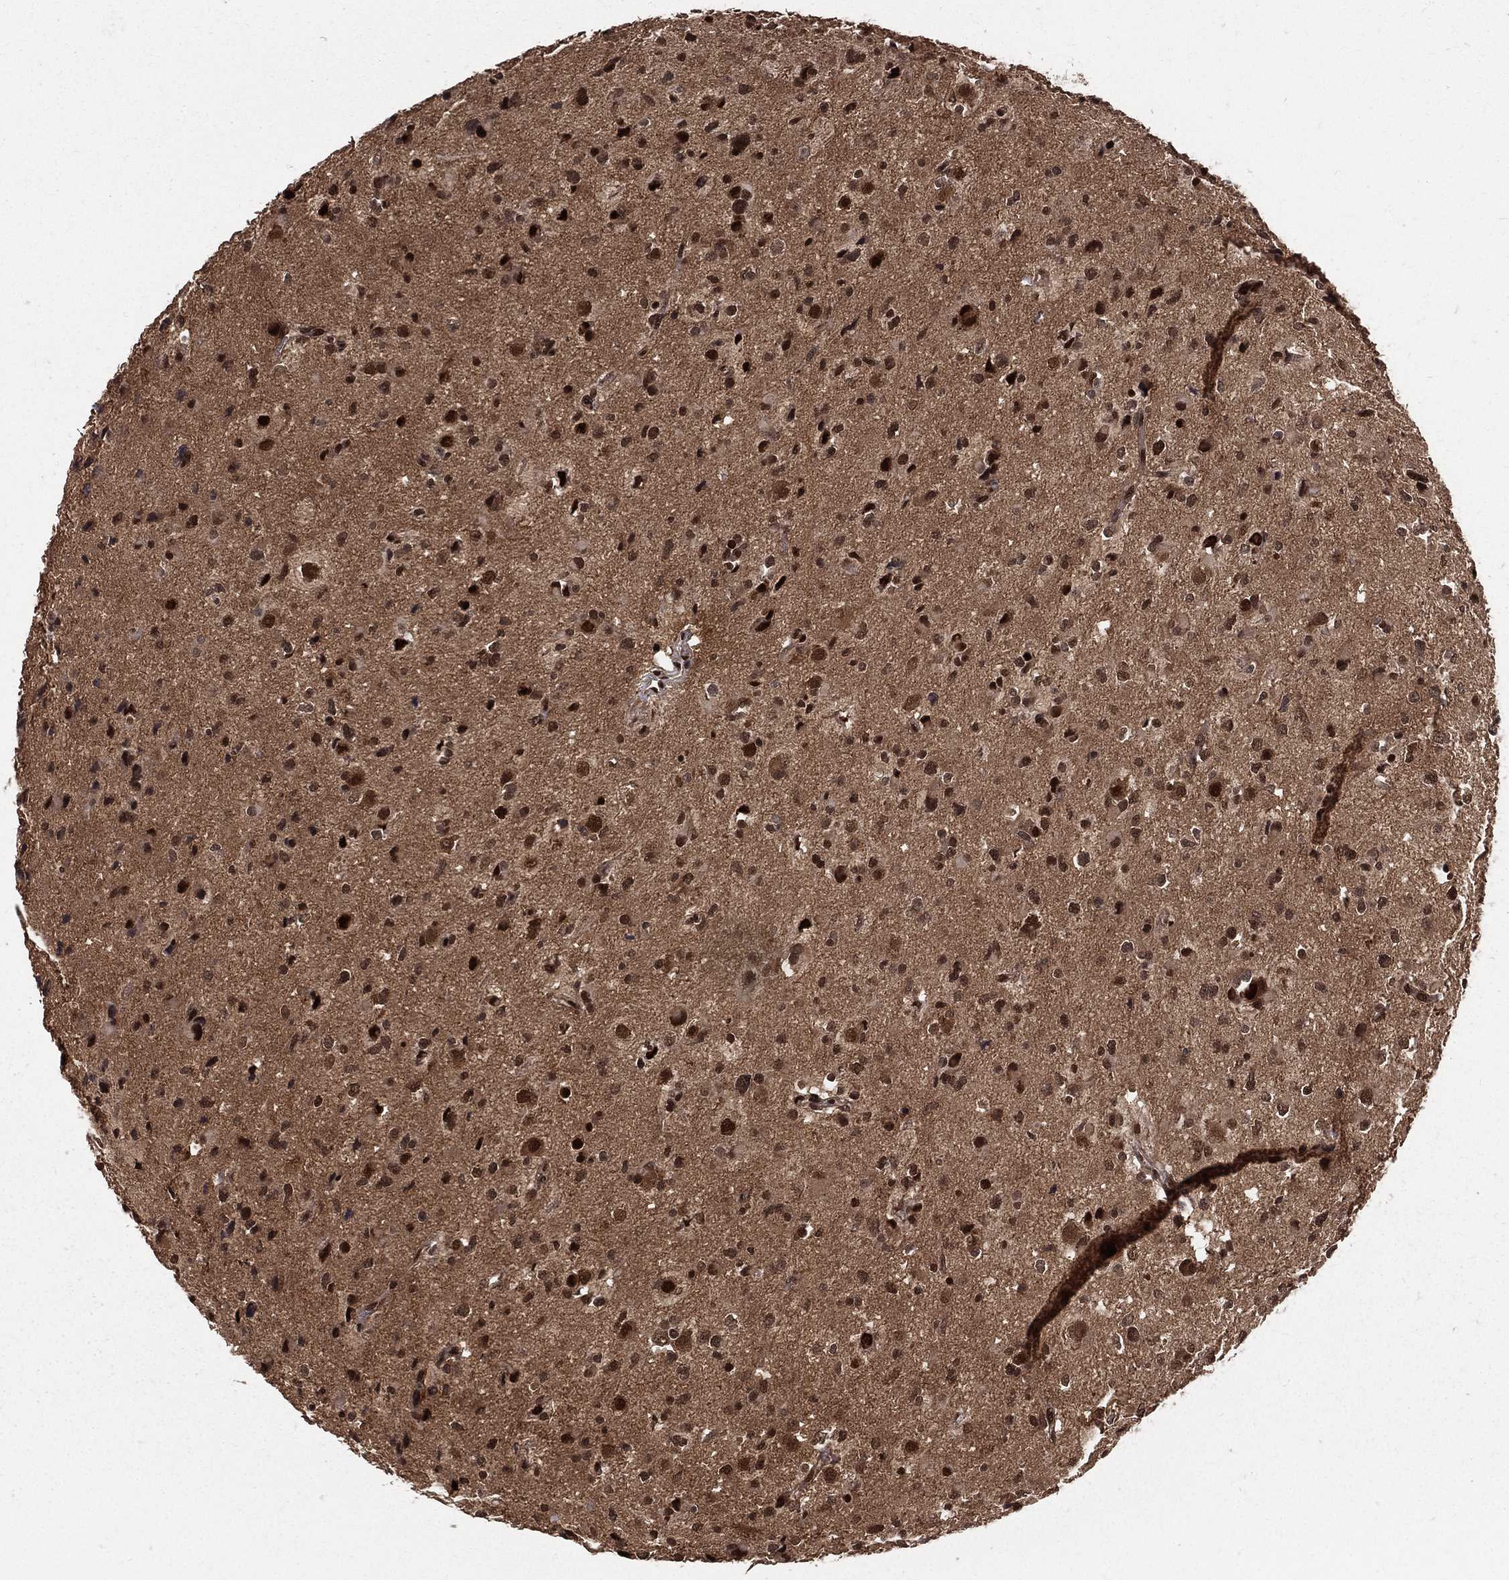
{"staining": {"intensity": "strong", "quantity": ">75%", "location": "nuclear"}, "tissue": "glioma", "cell_type": "Tumor cells", "image_type": "cancer", "snomed": [{"axis": "morphology", "description": "Glioma, malignant, Low grade"}, {"axis": "topography", "description": "Brain"}], "caption": "Immunohistochemistry (IHC) (DAB (3,3'-diaminobenzidine)) staining of glioma displays strong nuclear protein expression in about >75% of tumor cells. (DAB = brown stain, brightfield microscopy at high magnification).", "gene": "COPS4", "patient": {"sex": "female", "age": 32}}